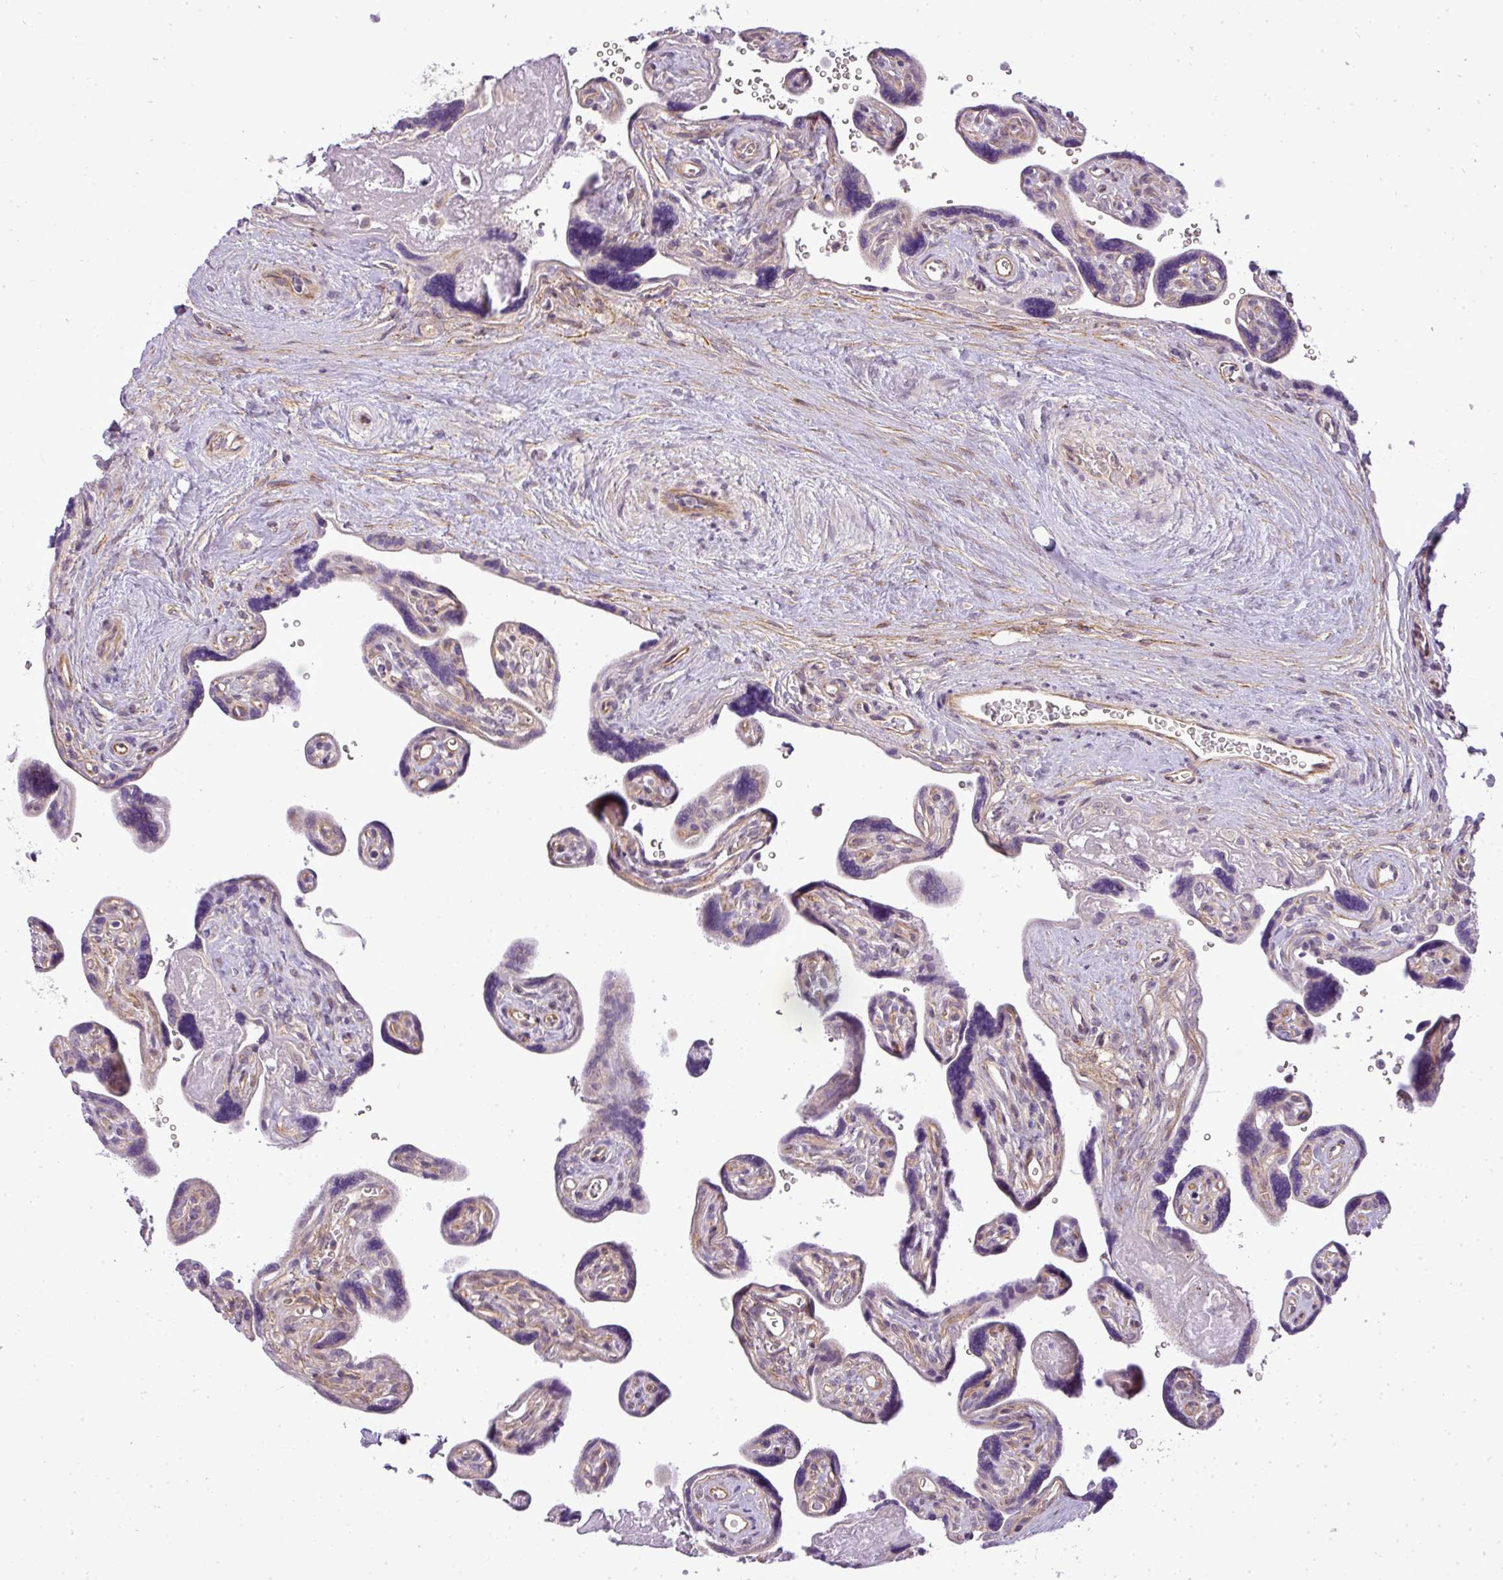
{"staining": {"intensity": "weak", "quantity": "<25%", "location": "cytoplasmic/membranous,nuclear"}, "tissue": "placenta", "cell_type": "Decidual cells", "image_type": "normal", "snomed": [{"axis": "morphology", "description": "Normal tissue, NOS"}, {"axis": "topography", "description": "Placenta"}], "caption": "Unremarkable placenta was stained to show a protein in brown. There is no significant staining in decidual cells. (Brightfield microscopy of DAB immunohistochemistry (IHC) at high magnification).", "gene": "ZDHHC1", "patient": {"sex": "female", "age": 39}}